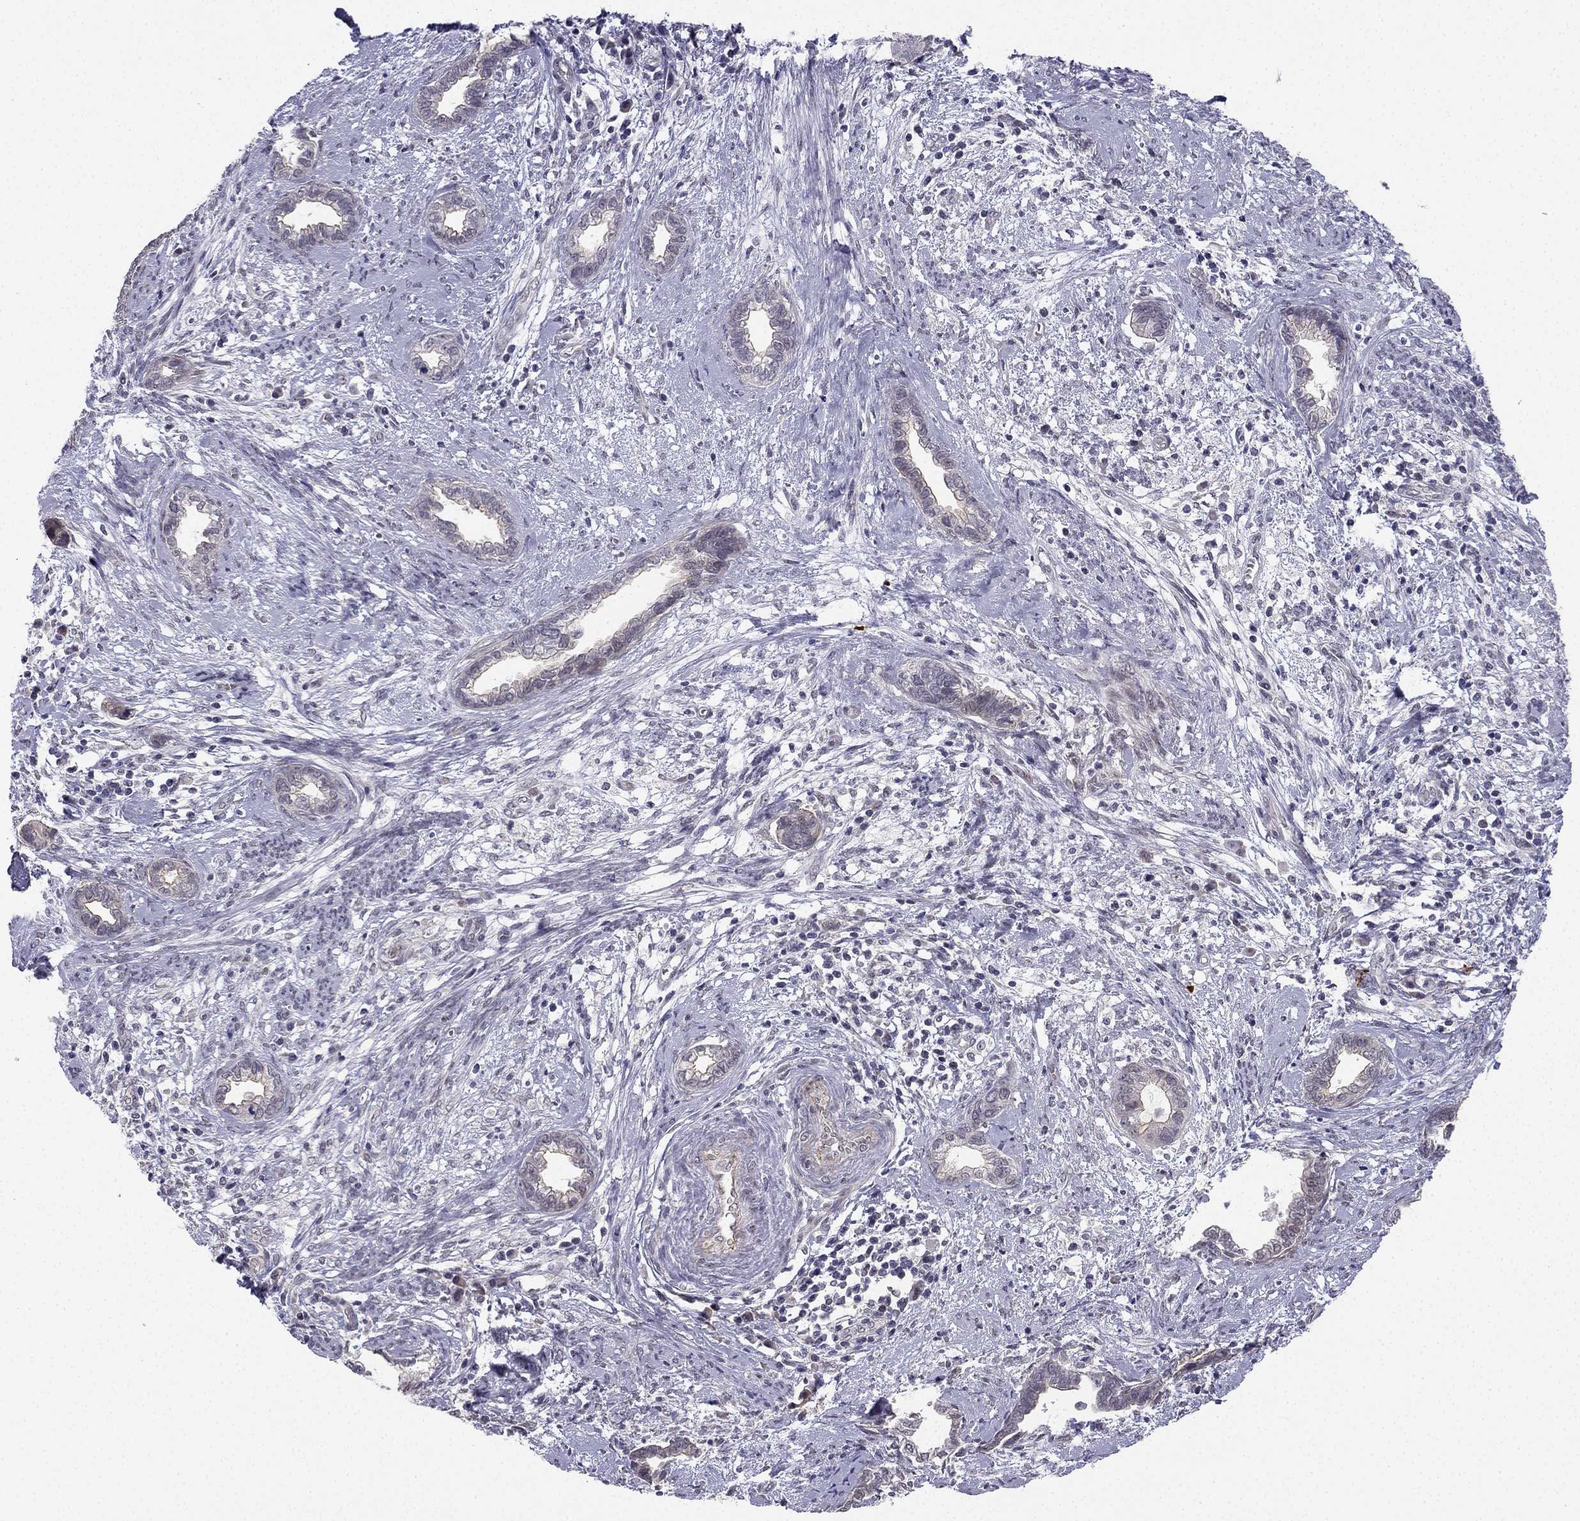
{"staining": {"intensity": "negative", "quantity": "none", "location": "none"}, "tissue": "cervical cancer", "cell_type": "Tumor cells", "image_type": "cancer", "snomed": [{"axis": "morphology", "description": "Adenocarcinoma, NOS"}, {"axis": "topography", "description": "Cervix"}], "caption": "High magnification brightfield microscopy of adenocarcinoma (cervical) stained with DAB (3,3'-diaminobenzidine) (brown) and counterstained with hematoxylin (blue): tumor cells show no significant positivity.", "gene": "CHST8", "patient": {"sex": "female", "age": 62}}